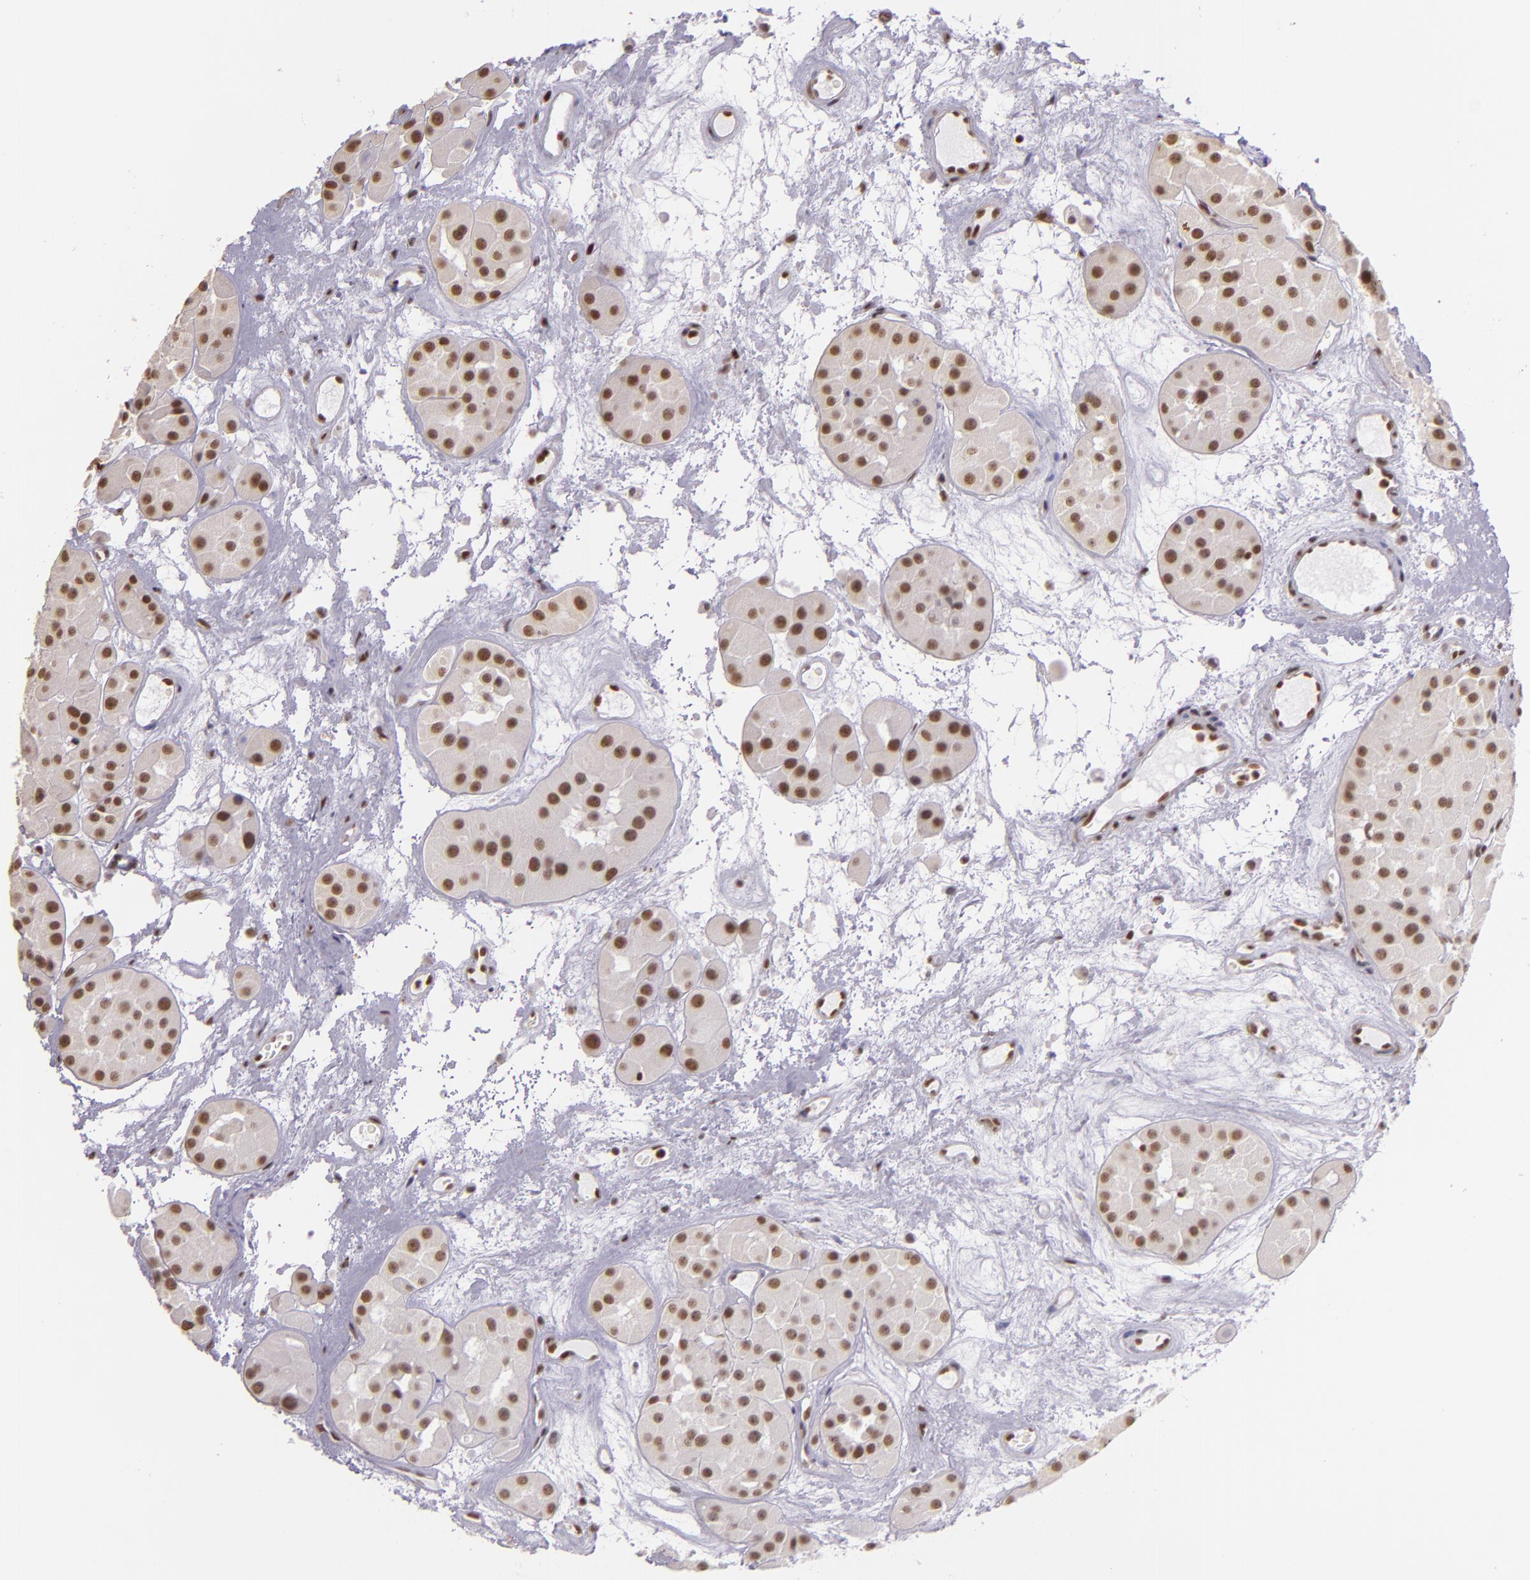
{"staining": {"intensity": "weak", "quantity": ">75%", "location": "nuclear"}, "tissue": "renal cancer", "cell_type": "Tumor cells", "image_type": "cancer", "snomed": [{"axis": "morphology", "description": "Adenocarcinoma, uncertain malignant potential"}, {"axis": "topography", "description": "Kidney"}], "caption": "Protein expression analysis of human renal adenocarcinoma,  uncertain malignant potential reveals weak nuclear staining in about >75% of tumor cells. The protein is shown in brown color, while the nuclei are stained blue.", "gene": "USF1", "patient": {"sex": "male", "age": 63}}